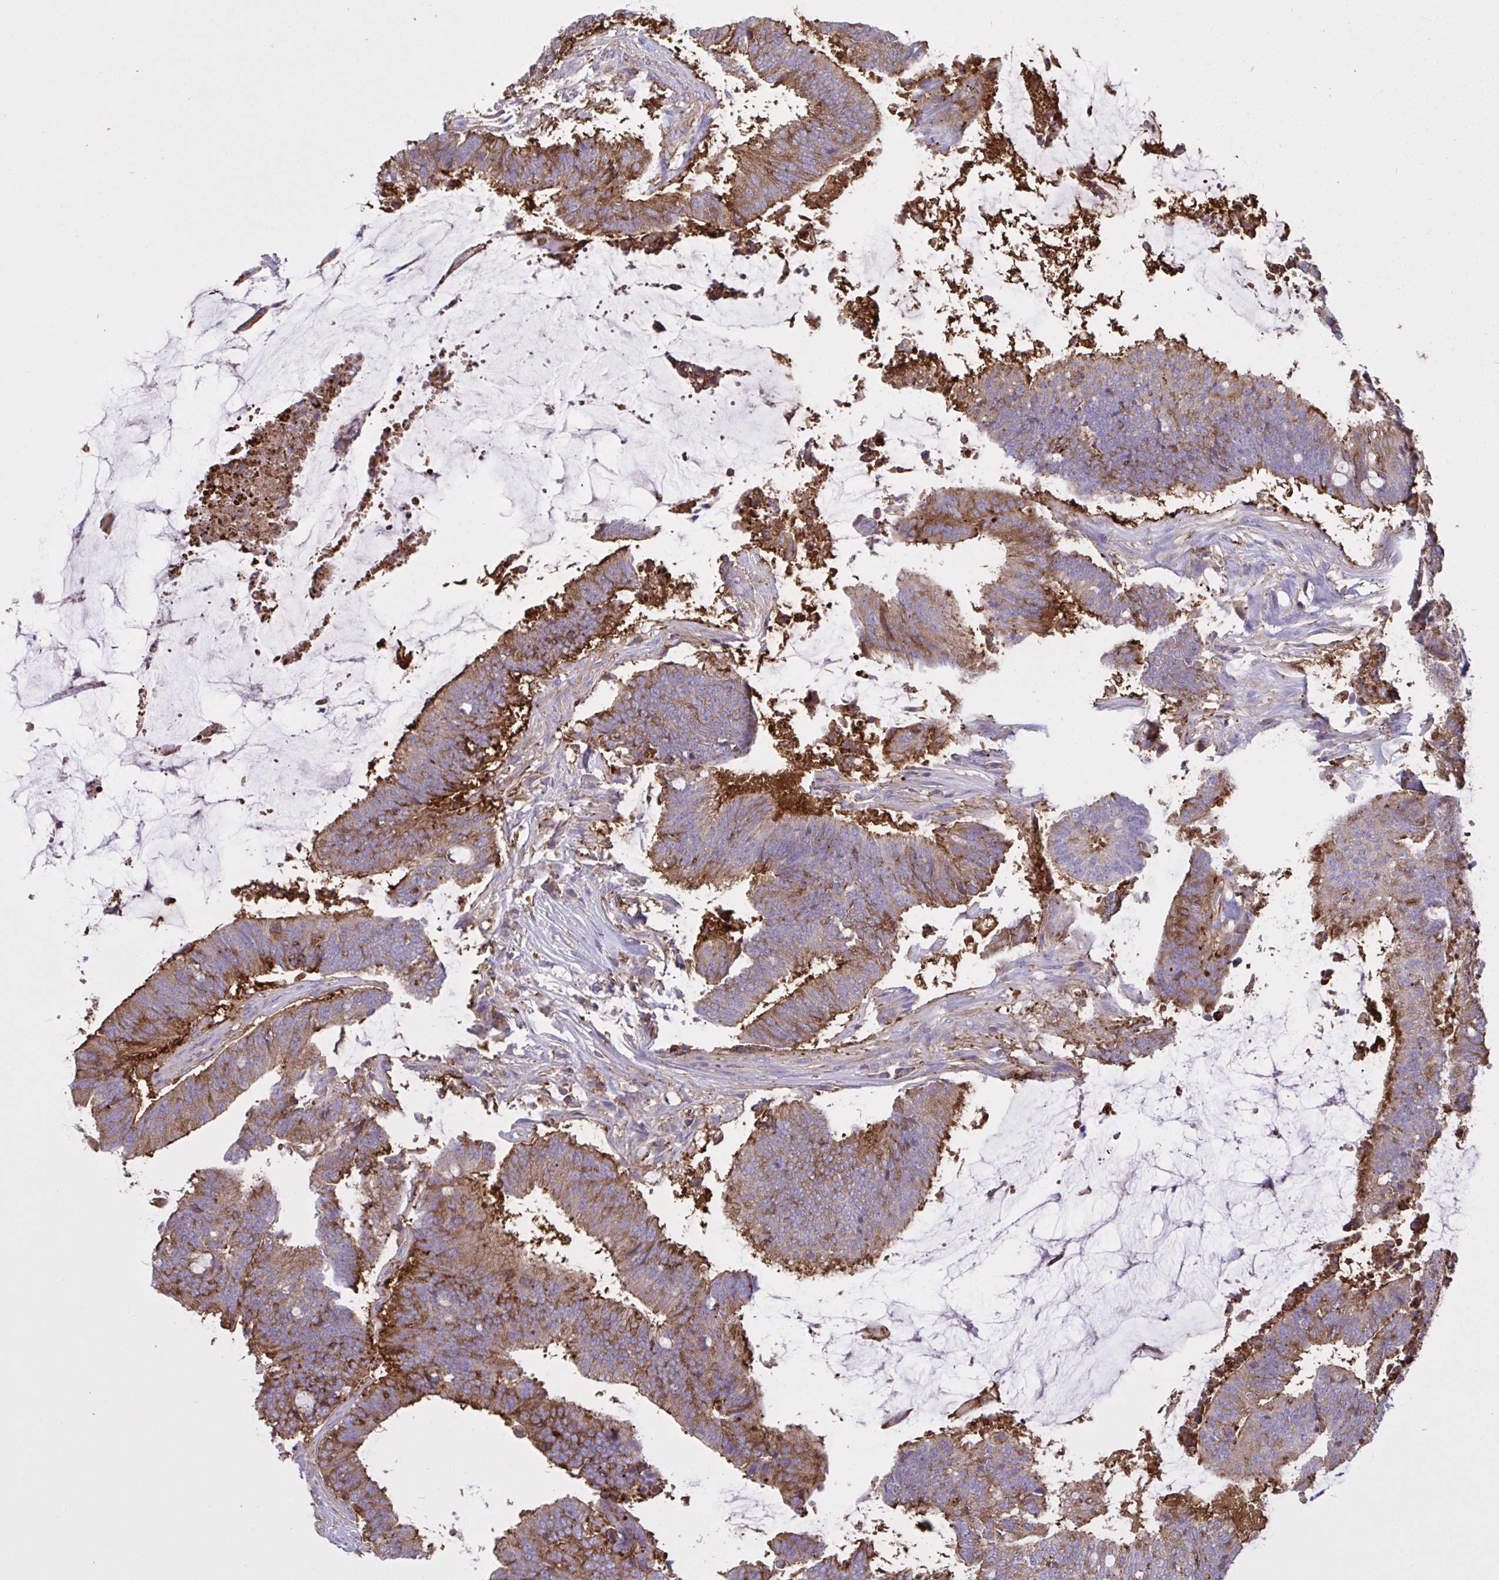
{"staining": {"intensity": "strong", "quantity": "25%-75%", "location": "cytoplasmic/membranous"}, "tissue": "colorectal cancer", "cell_type": "Tumor cells", "image_type": "cancer", "snomed": [{"axis": "morphology", "description": "Adenocarcinoma, NOS"}, {"axis": "topography", "description": "Colon"}], "caption": "Colorectal cancer was stained to show a protein in brown. There is high levels of strong cytoplasmic/membranous expression in approximately 25%-75% of tumor cells. (DAB IHC with brightfield microscopy, high magnification).", "gene": "OR51M1", "patient": {"sex": "female", "age": 43}}